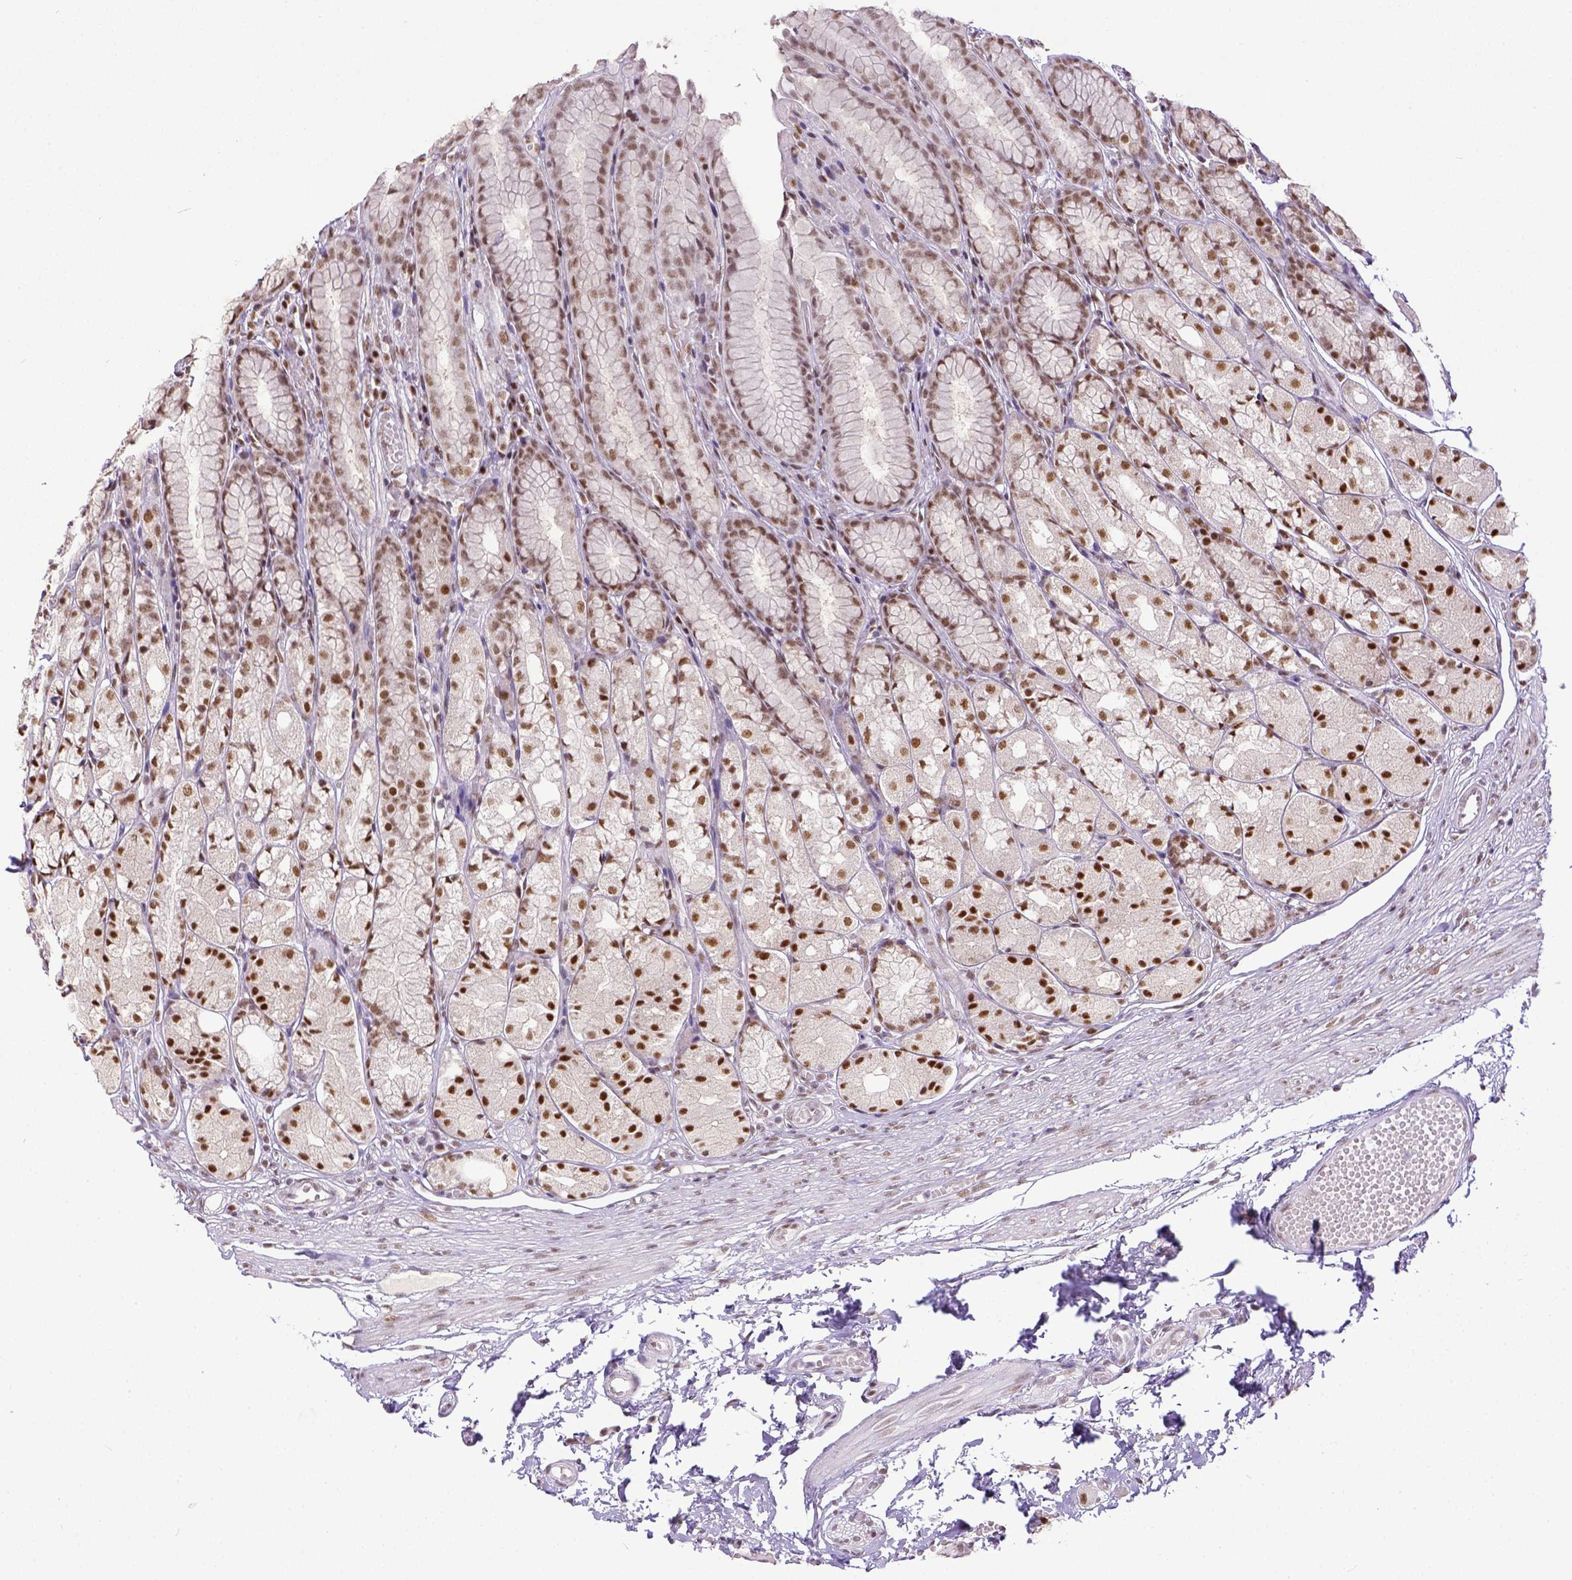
{"staining": {"intensity": "strong", "quantity": ">75%", "location": "nuclear"}, "tissue": "stomach", "cell_type": "Glandular cells", "image_type": "normal", "snomed": [{"axis": "morphology", "description": "Normal tissue, NOS"}, {"axis": "topography", "description": "Stomach"}], "caption": "A high-resolution photomicrograph shows IHC staining of unremarkable stomach, which reveals strong nuclear staining in about >75% of glandular cells.", "gene": "ERCC1", "patient": {"sex": "male", "age": 70}}